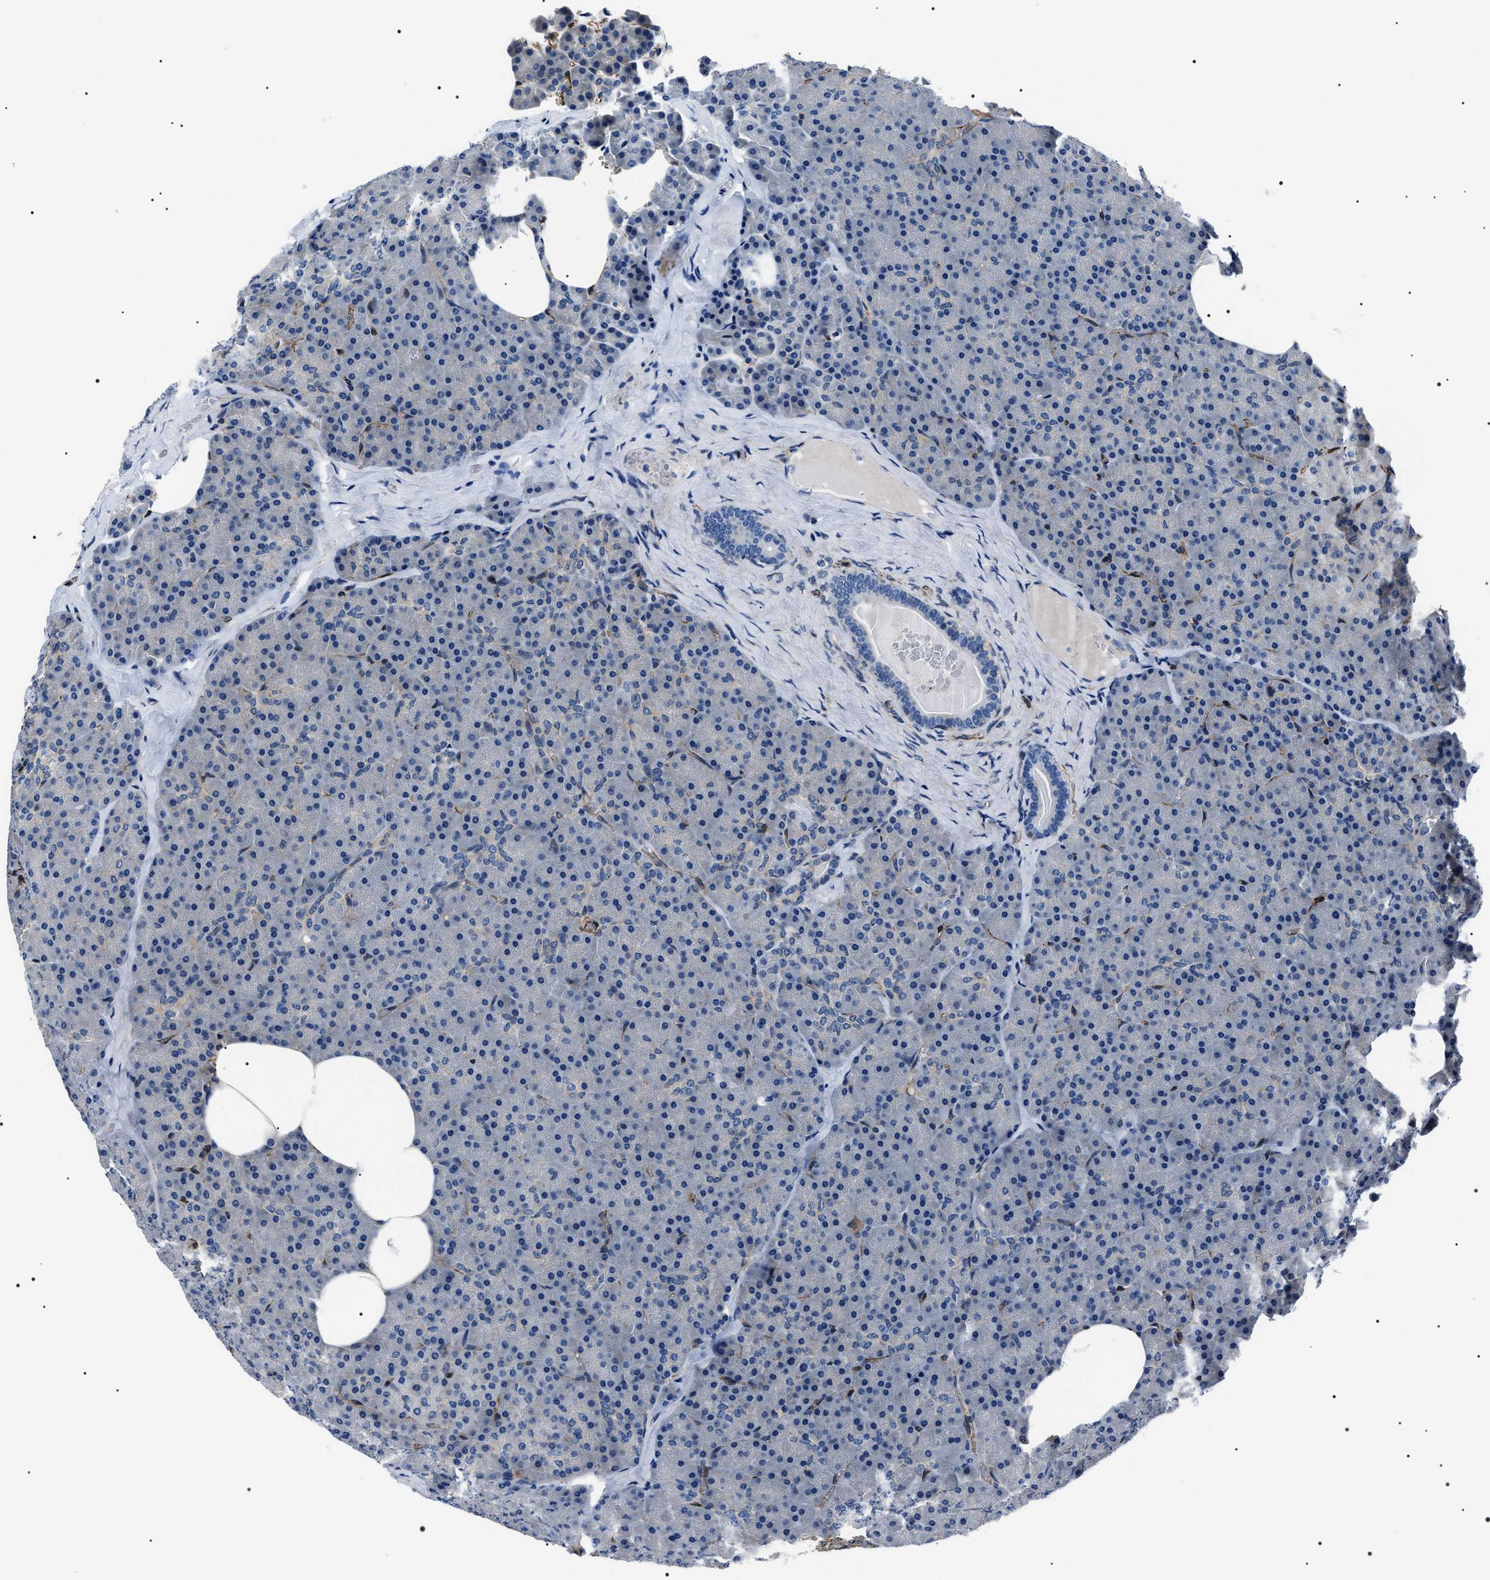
{"staining": {"intensity": "negative", "quantity": "none", "location": "none"}, "tissue": "pancreas", "cell_type": "Exocrine glandular cells", "image_type": "normal", "snomed": [{"axis": "morphology", "description": "Normal tissue, NOS"}, {"axis": "morphology", "description": "Carcinoid, malignant, NOS"}, {"axis": "topography", "description": "Pancreas"}], "caption": "A micrograph of human pancreas is negative for staining in exocrine glandular cells. (Stains: DAB immunohistochemistry with hematoxylin counter stain, Microscopy: brightfield microscopy at high magnification).", "gene": "BAG2", "patient": {"sex": "female", "age": 35}}